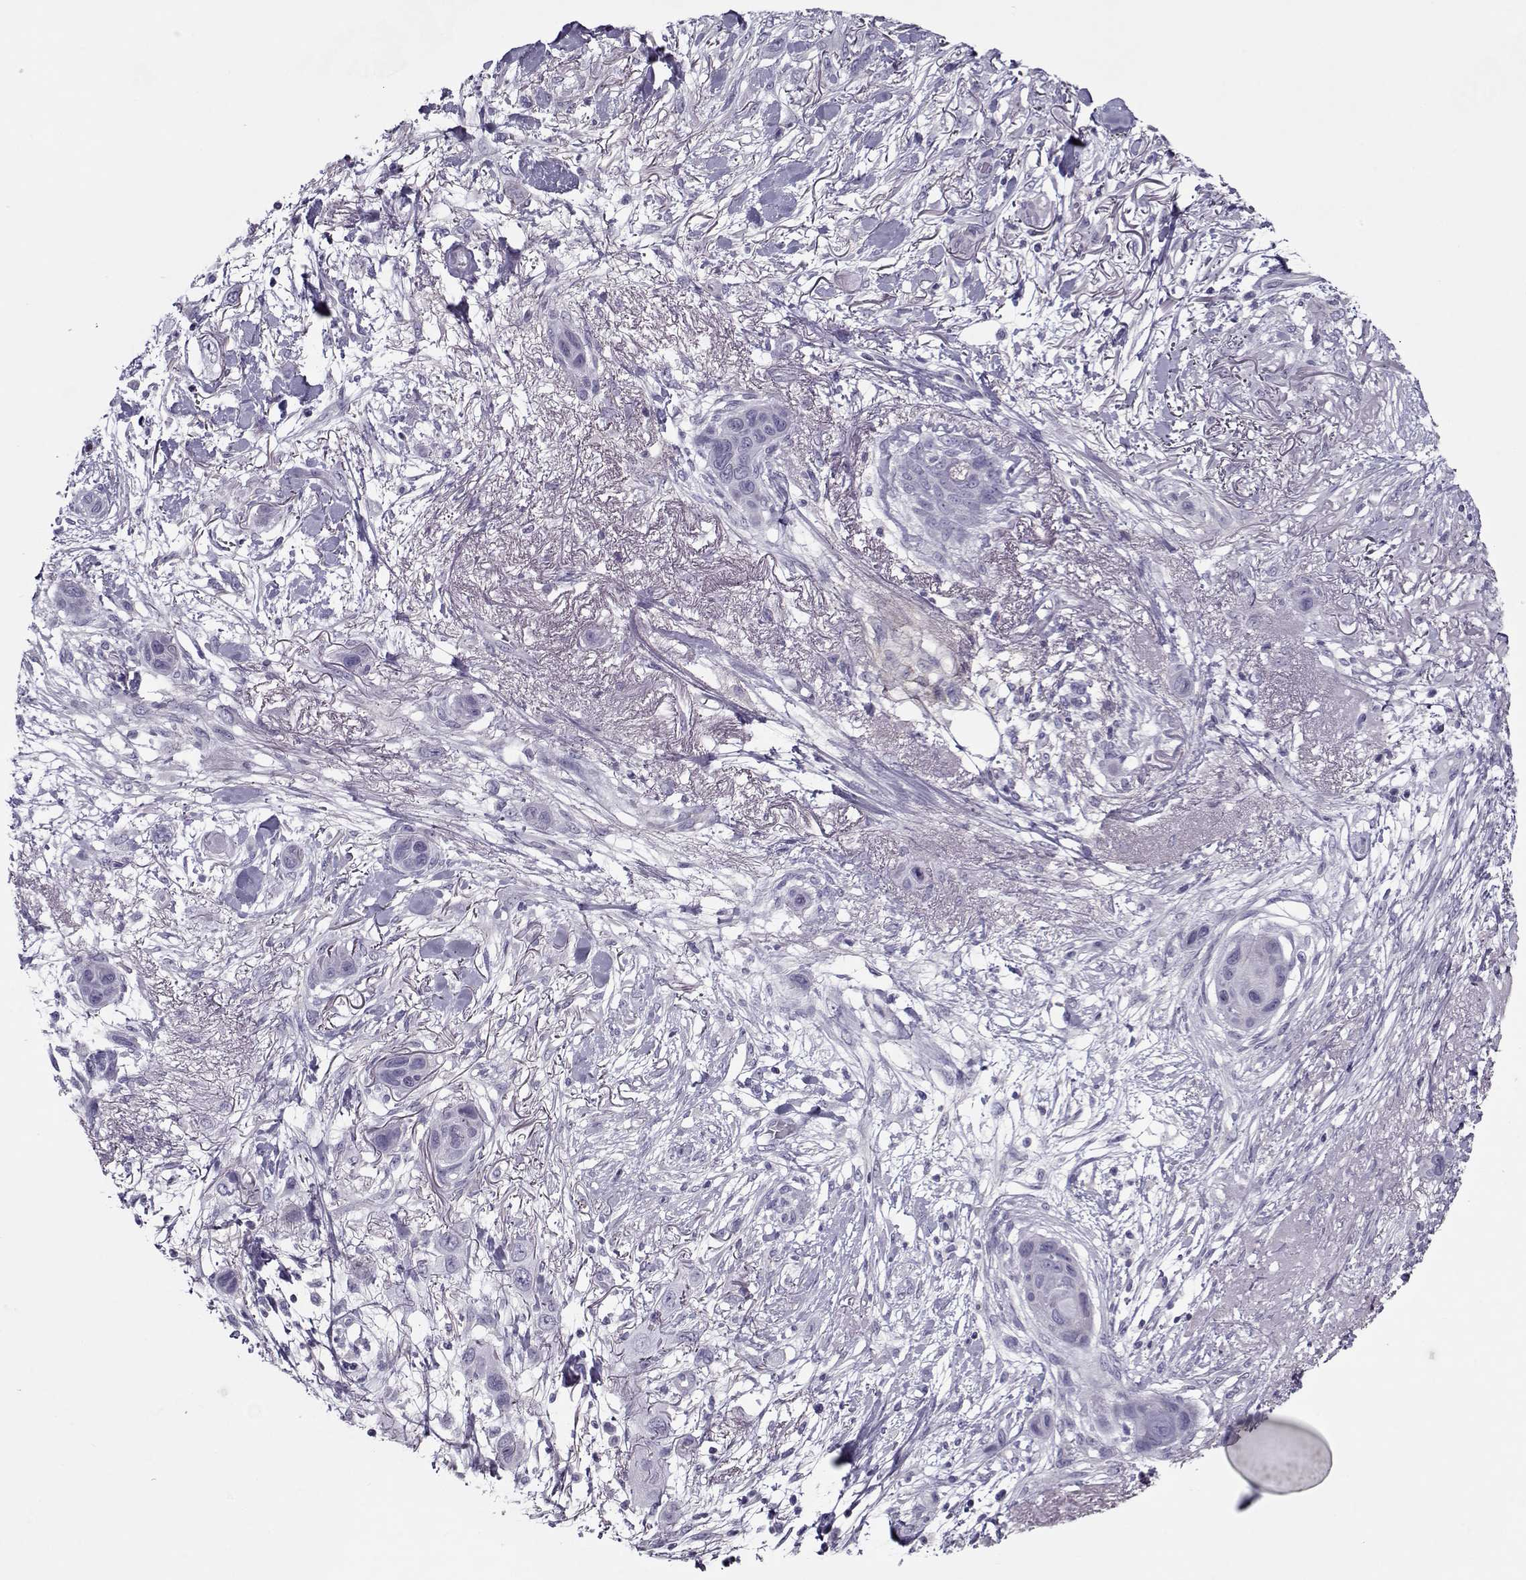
{"staining": {"intensity": "negative", "quantity": "none", "location": "none"}, "tissue": "skin cancer", "cell_type": "Tumor cells", "image_type": "cancer", "snomed": [{"axis": "morphology", "description": "Squamous cell carcinoma, NOS"}, {"axis": "topography", "description": "Skin"}], "caption": "Tumor cells show no significant protein positivity in skin cancer (squamous cell carcinoma).", "gene": "PP2D1", "patient": {"sex": "male", "age": 79}}